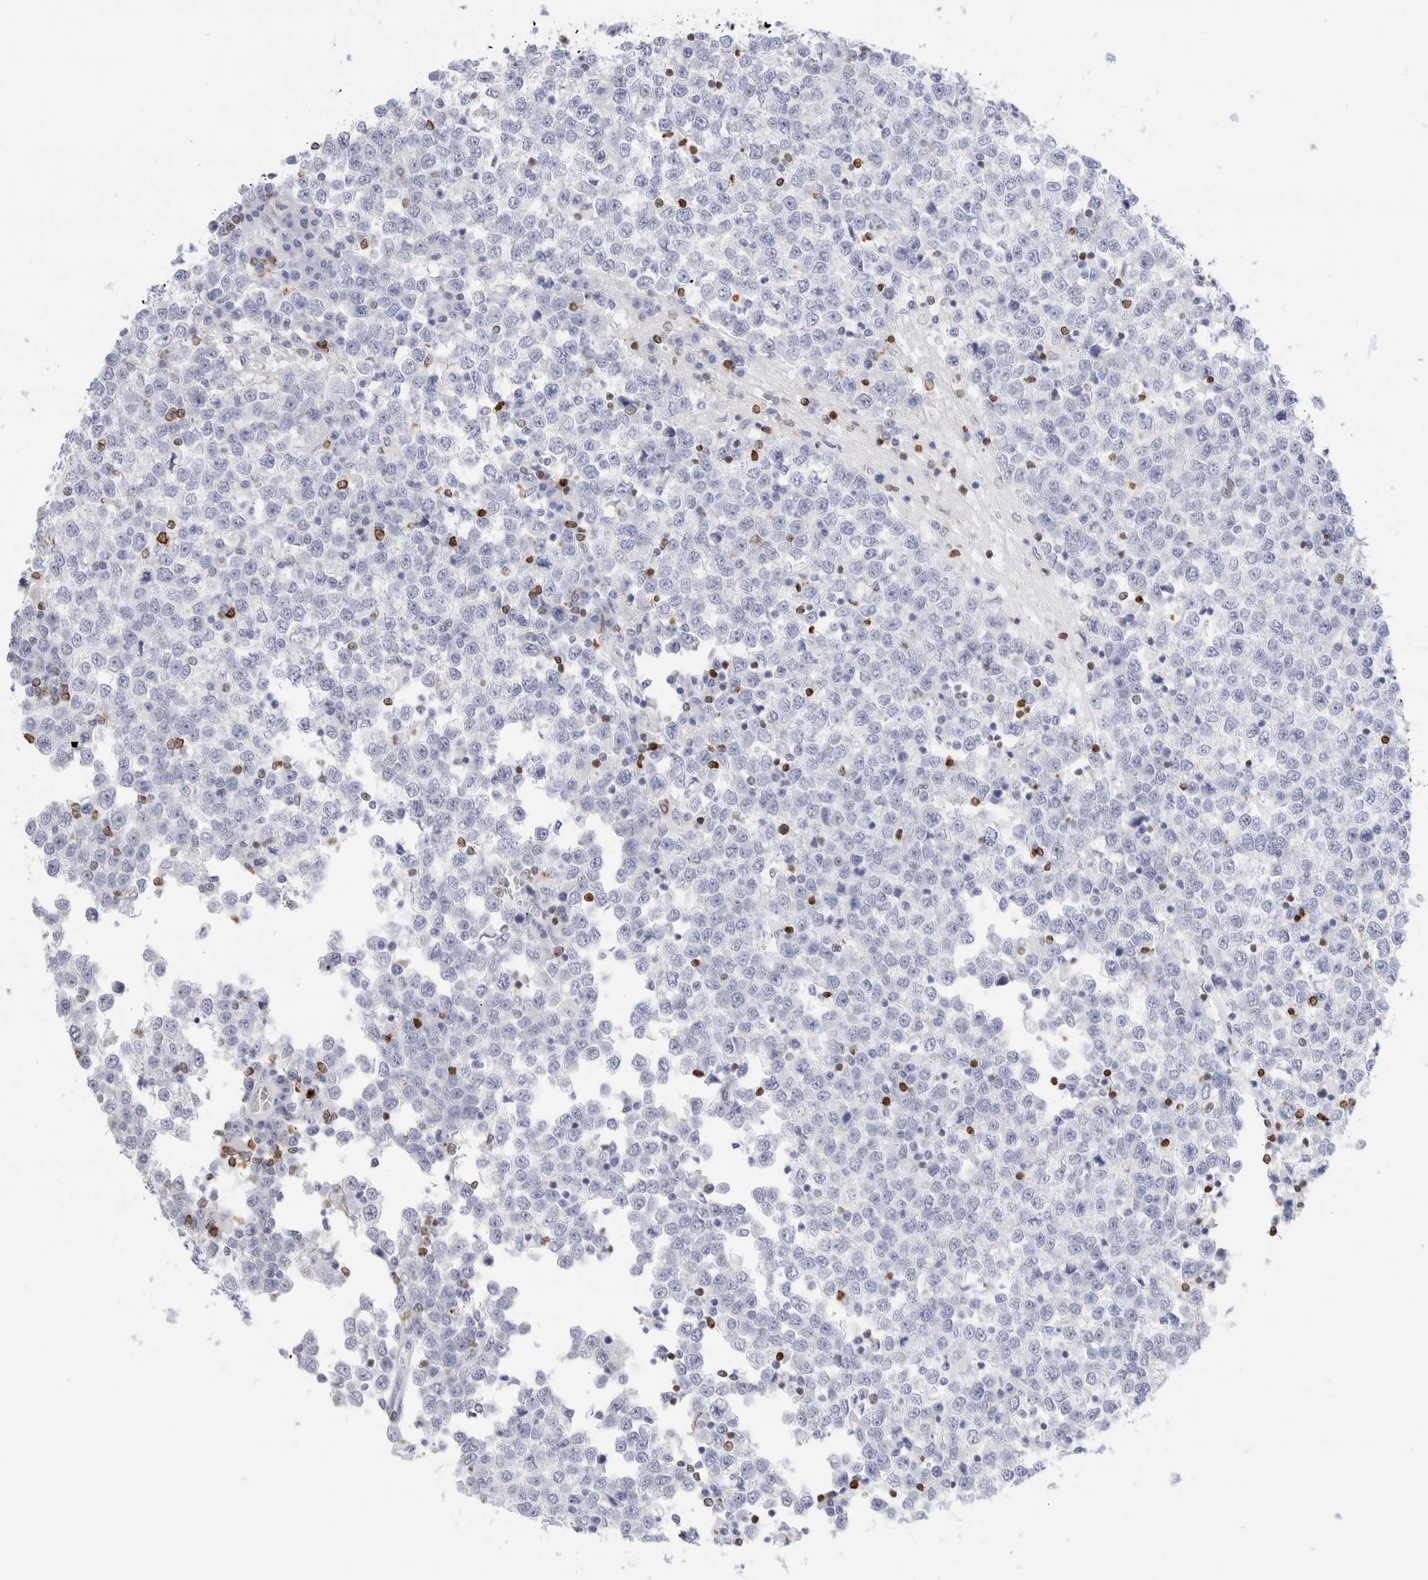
{"staining": {"intensity": "negative", "quantity": "none", "location": "none"}, "tissue": "testis cancer", "cell_type": "Tumor cells", "image_type": "cancer", "snomed": [{"axis": "morphology", "description": "Seminoma, NOS"}, {"axis": "topography", "description": "Testis"}], "caption": "Immunohistochemistry image of neoplastic tissue: seminoma (testis) stained with DAB shows no significant protein expression in tumor cells.", "gene": "ALOX5AP", "patient": {"sex": "male", "age": 65}}